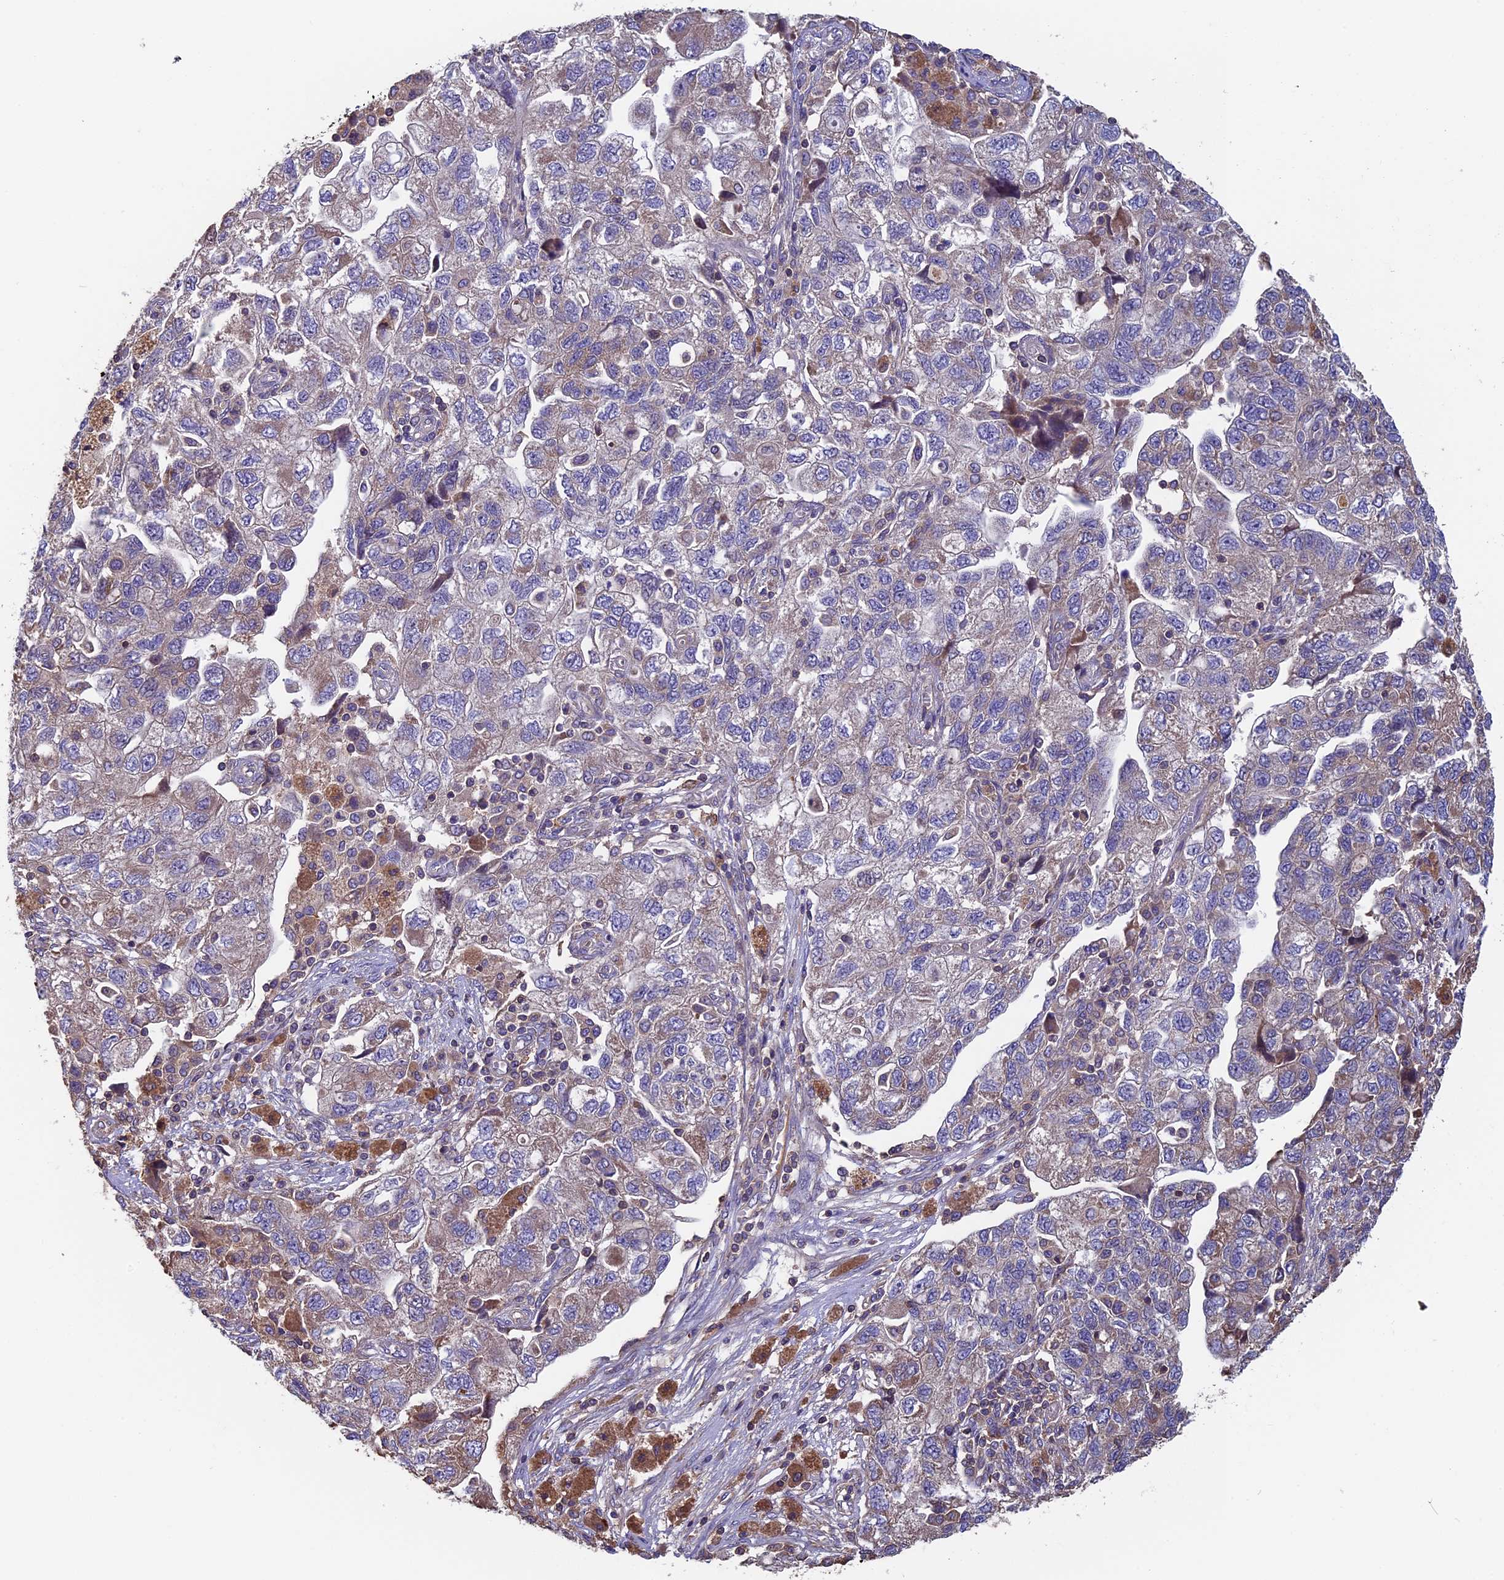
{"staining": {"intensity": "weak", "quantity": "25%-75%", "location": "cytoplasmic/membranous"}, "tissue": "ovarian cancer", "cell_type": "Tumor cells", "image_type": "cancer", "snomed": [{"axis": "morphology", "description": "Carcinoma, NOS"}, {"axis": "morphology", "description": "Cystadenocarcinoma, serous, NOS"}, {"axis": "topography", "description": "Ovary"}], "caption": "Immunohistochemistry (IHC) (DAB) staining of human ovarian cancer (serous cystadenocarcinoma) reveals weak cytoplasmic/membranous protein positivity in about 25%-75% of tumor cells. Using DAB (brown) and hematoxylin (blue) stains, captured at high magnification using brightfield microscopy.", "gene": "CCDC153", "patient": {"sex": "female", "age": 69}}